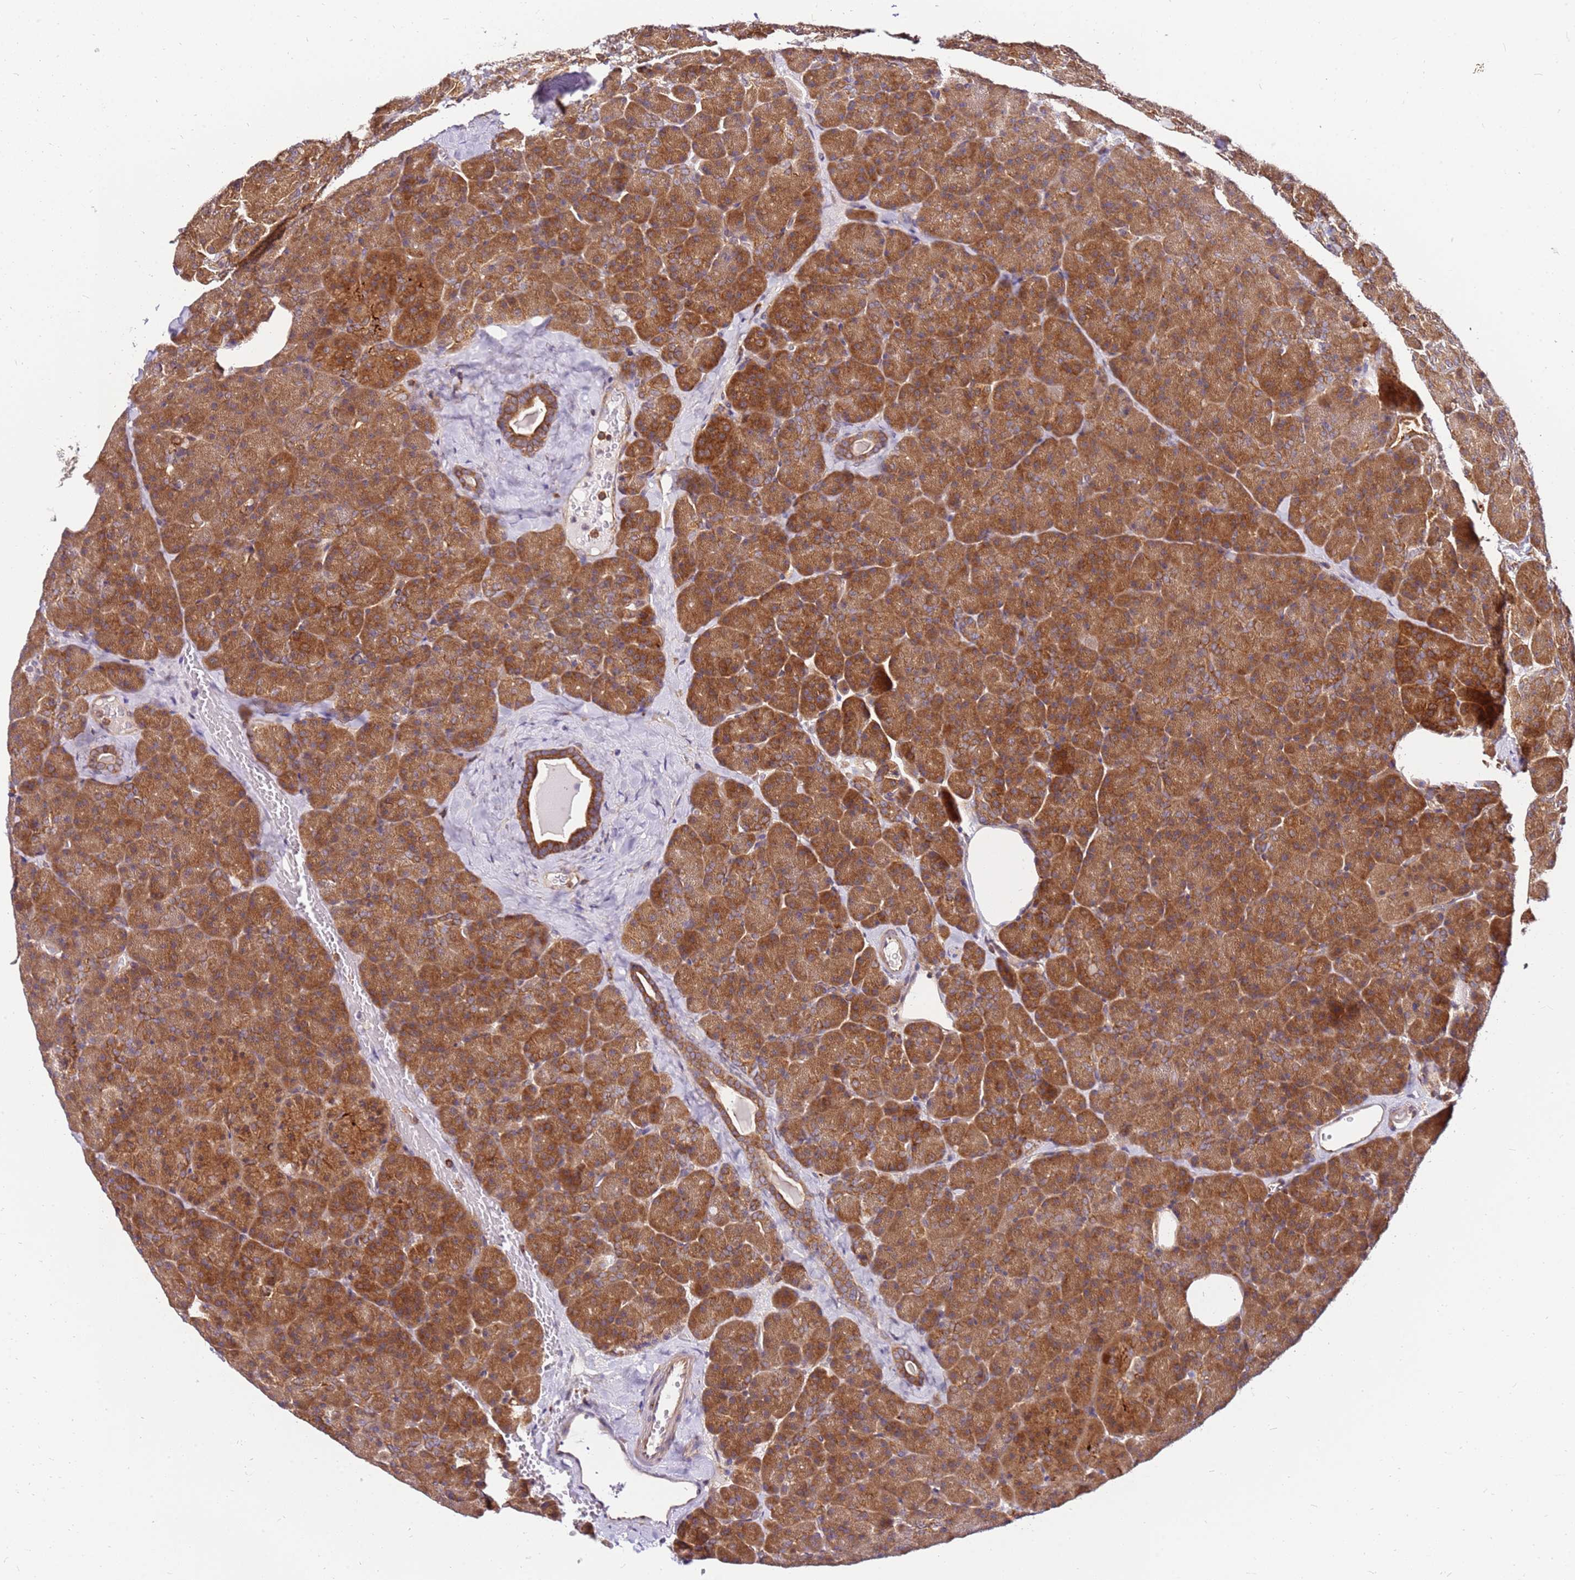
{"staining": {"intensity": "strong", "quantity": ">75%", "location": "cytoplasmic/membranous"}, "tissue": "pancreas", "cell_type": "Exocrine glandular cells", "image_type": "normal", "snomed": [{"axis": "morphology", "description": "Normal tissue, NOS"}, {"axis": "morphology", "description": "Carcinoid, malignant, NOS"}, {"axis": "topography", "description": "Pancreas"}], "caption": "Unremarkable pancreas demonstrates strong cytoplasmic/membranous expression in approximately >75% of exocrine glandular cells, visualized by immunohistochemistry. Immunohistochemistry stains the protein of interest in brown and the nuclei are stained blue.", "gene": "PIH1D1", "patient": {"sex": "female", "age": 35}}